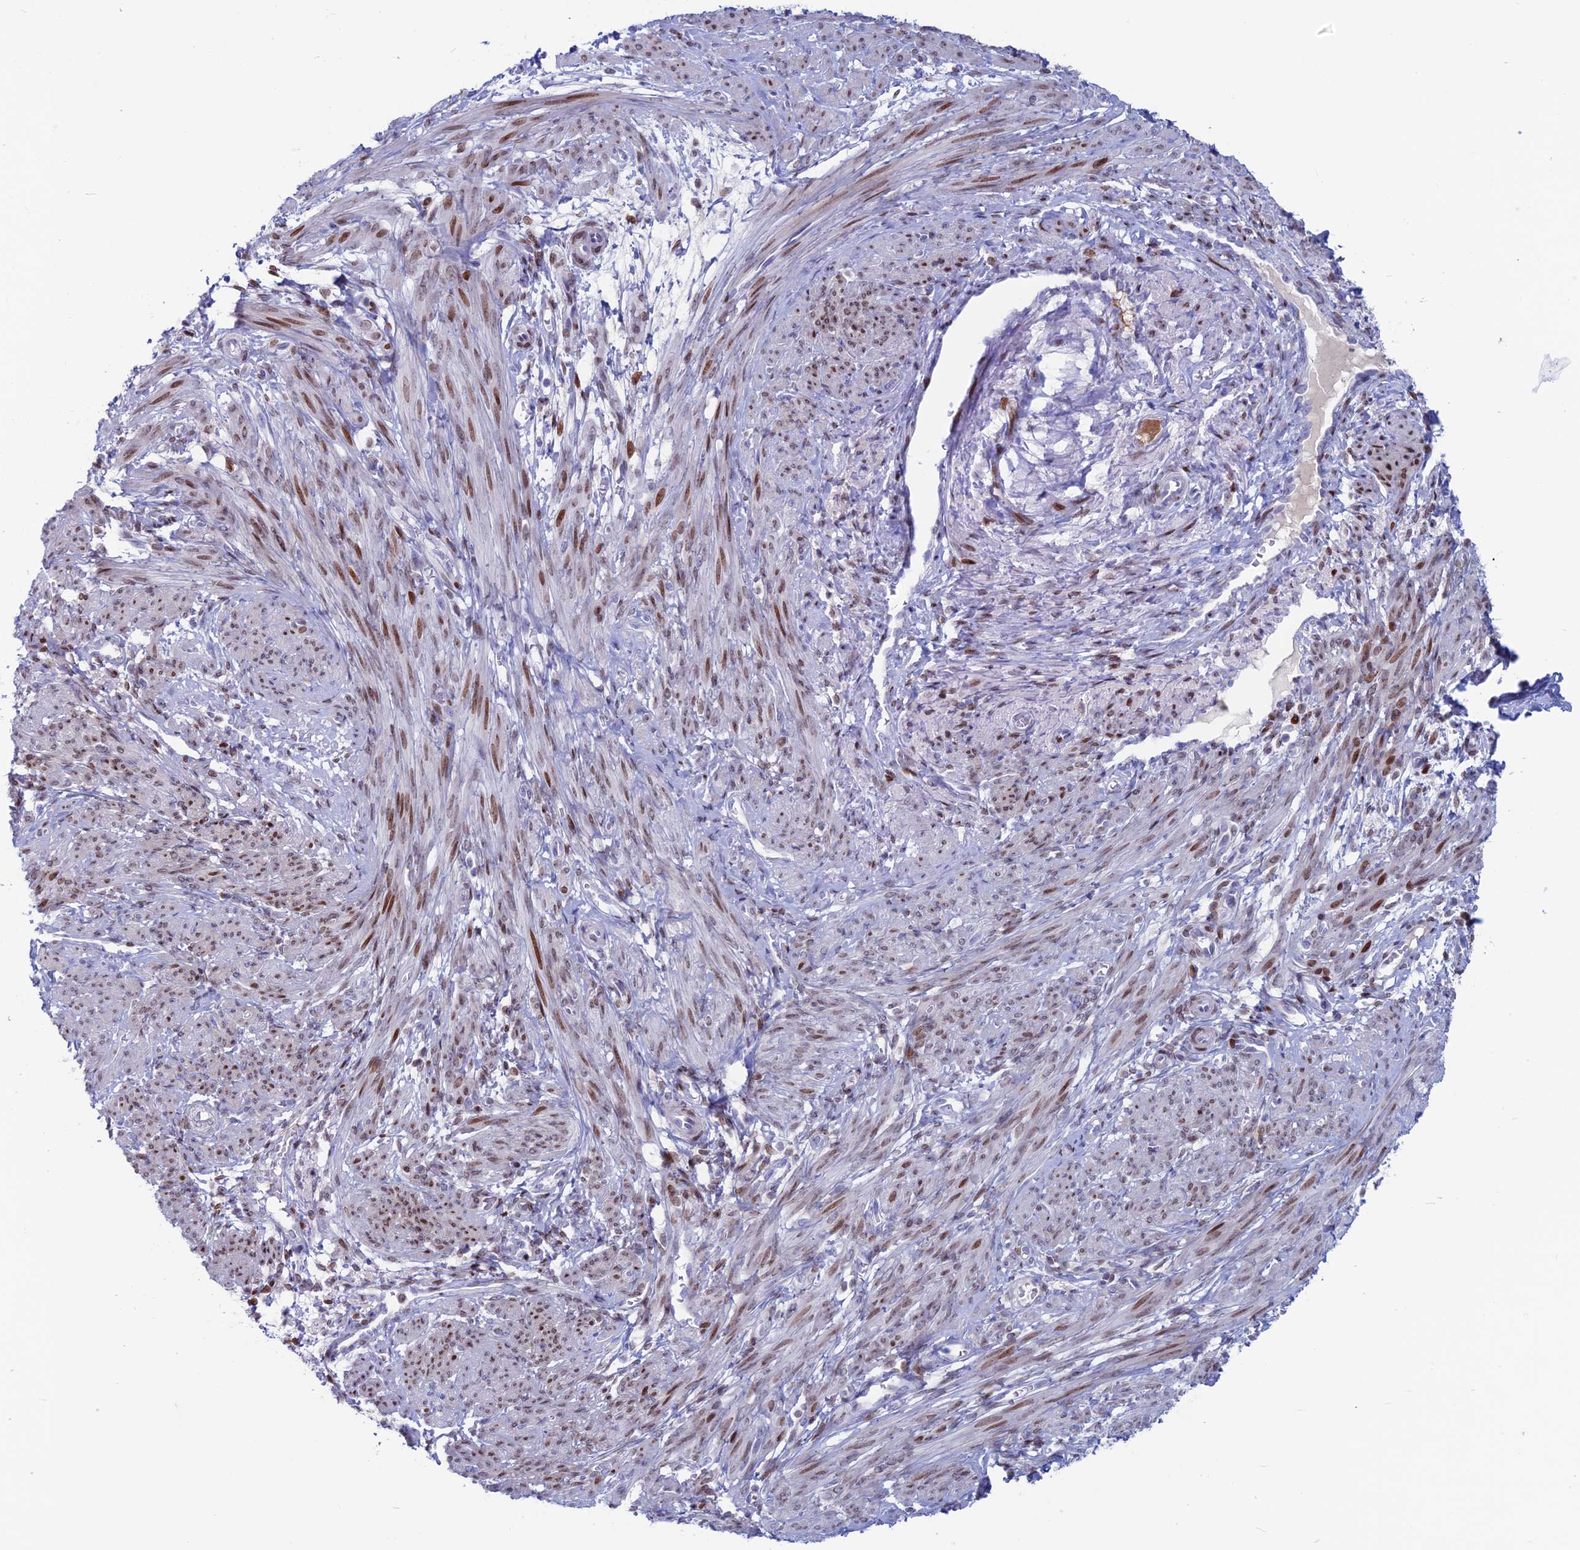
{"staining": {"intensity": "moderate", "quantity": "25%-75%", "location": "nuclear"}, "tissue": "smooth muscle", "cell_type": "Smooth muscle cells", "image_type": "normal", "snomed": [{"axis": "morphology", "description": "Normal tissue, NOS"}, {"axis": "topography", "description": "Smooth muscle"}], "caption": "Brown immunohistochemical staining in benign human smooth muscle exhibits moderate nuclear staining in approximately 25%-75% of smooth muscle cells.", "gene": "CERS6", "patient": {"sex": "female", "age": 39}}